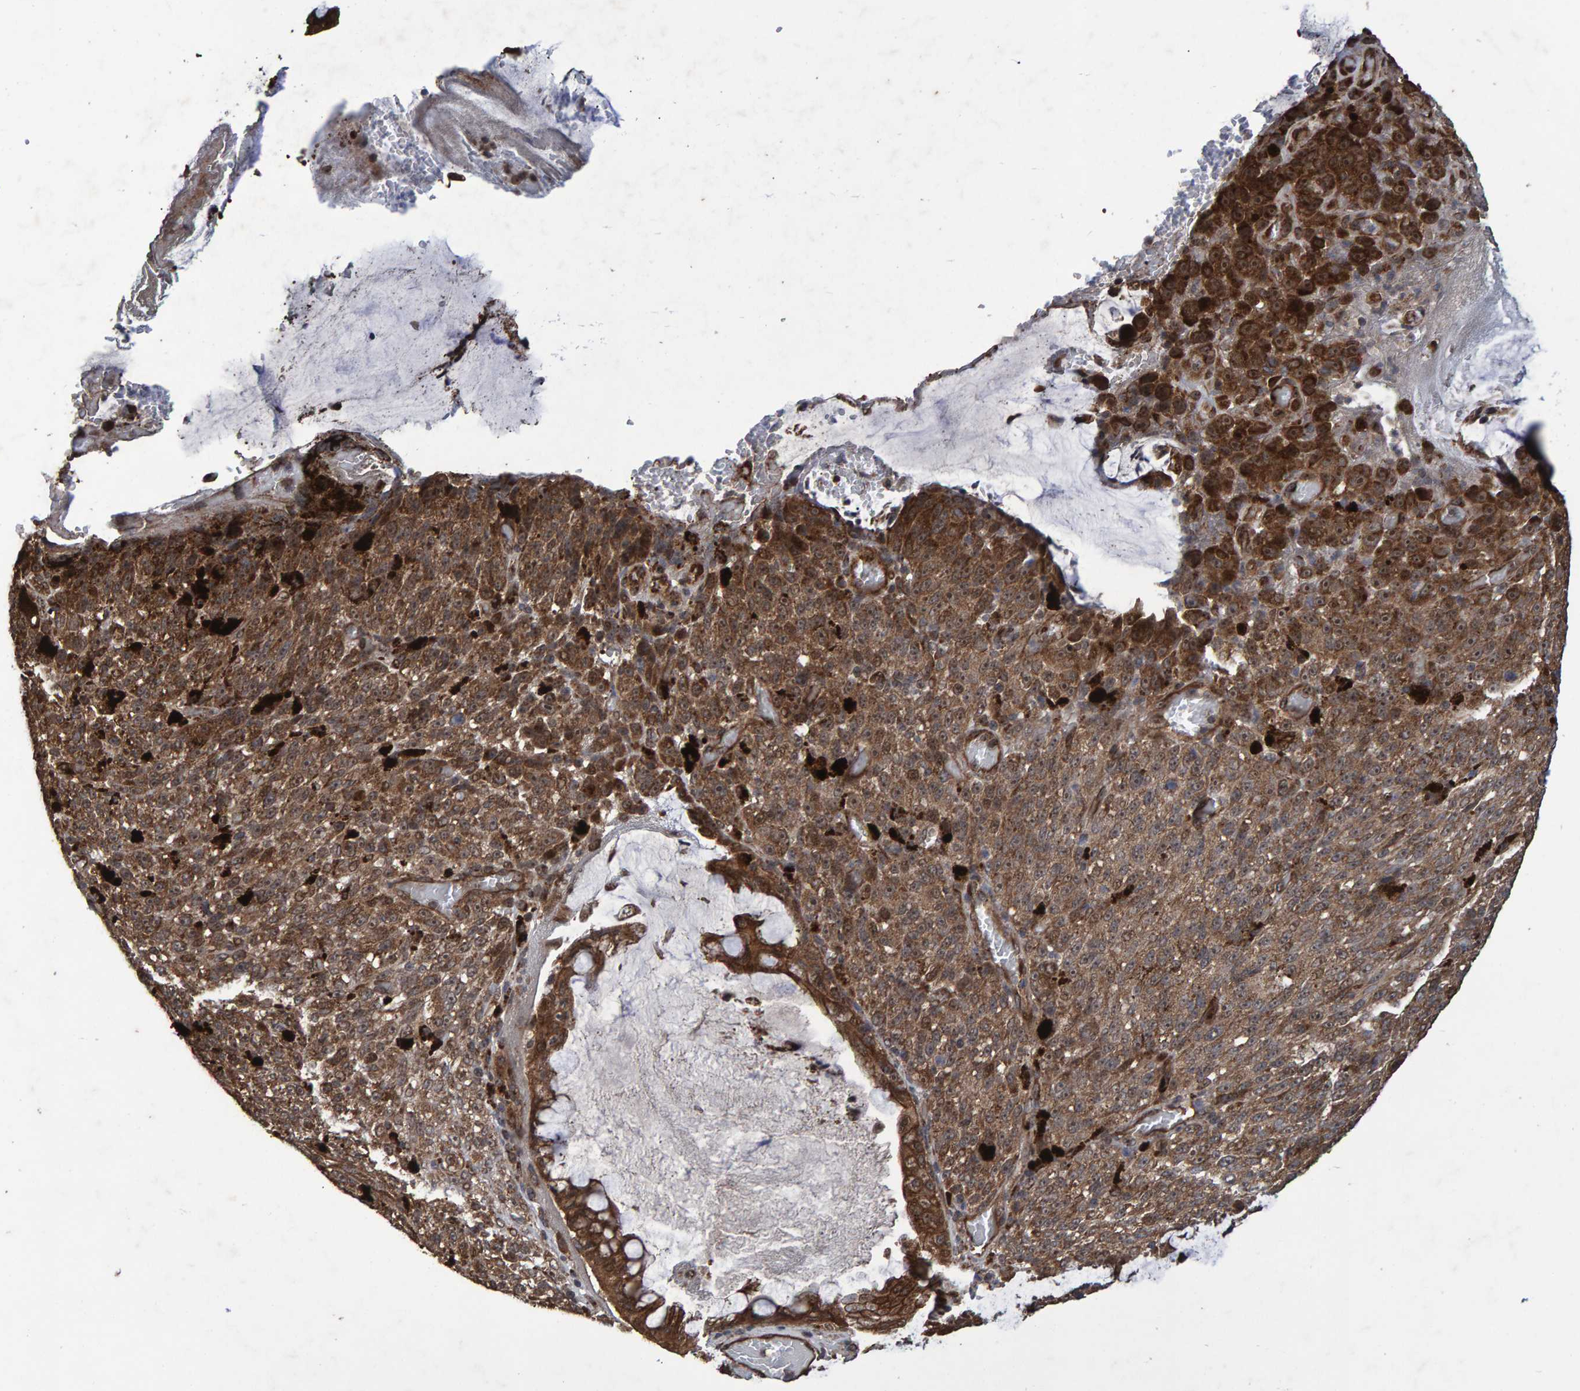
{"staining": {"intensity": "moderate", "quantity": ">75%", "location": "cytoplasmic/membranous,nuclear"}, "tissue": "melanoma", "cell_type": "Tumor cells", "image_type": "cancer", "snomed": [{"axis": "morphology", "description": "Malignant melanoma, NOS"}, {"axis": "topography", "description": "Rectum"}], "caption": "A brown stain highlights moderate cytoplasmic/membranous and nuclear expression of a protein in melanoma tumor cells.", "gene": "TRIM68", "patient": {"sex": "female", "age": 81}}